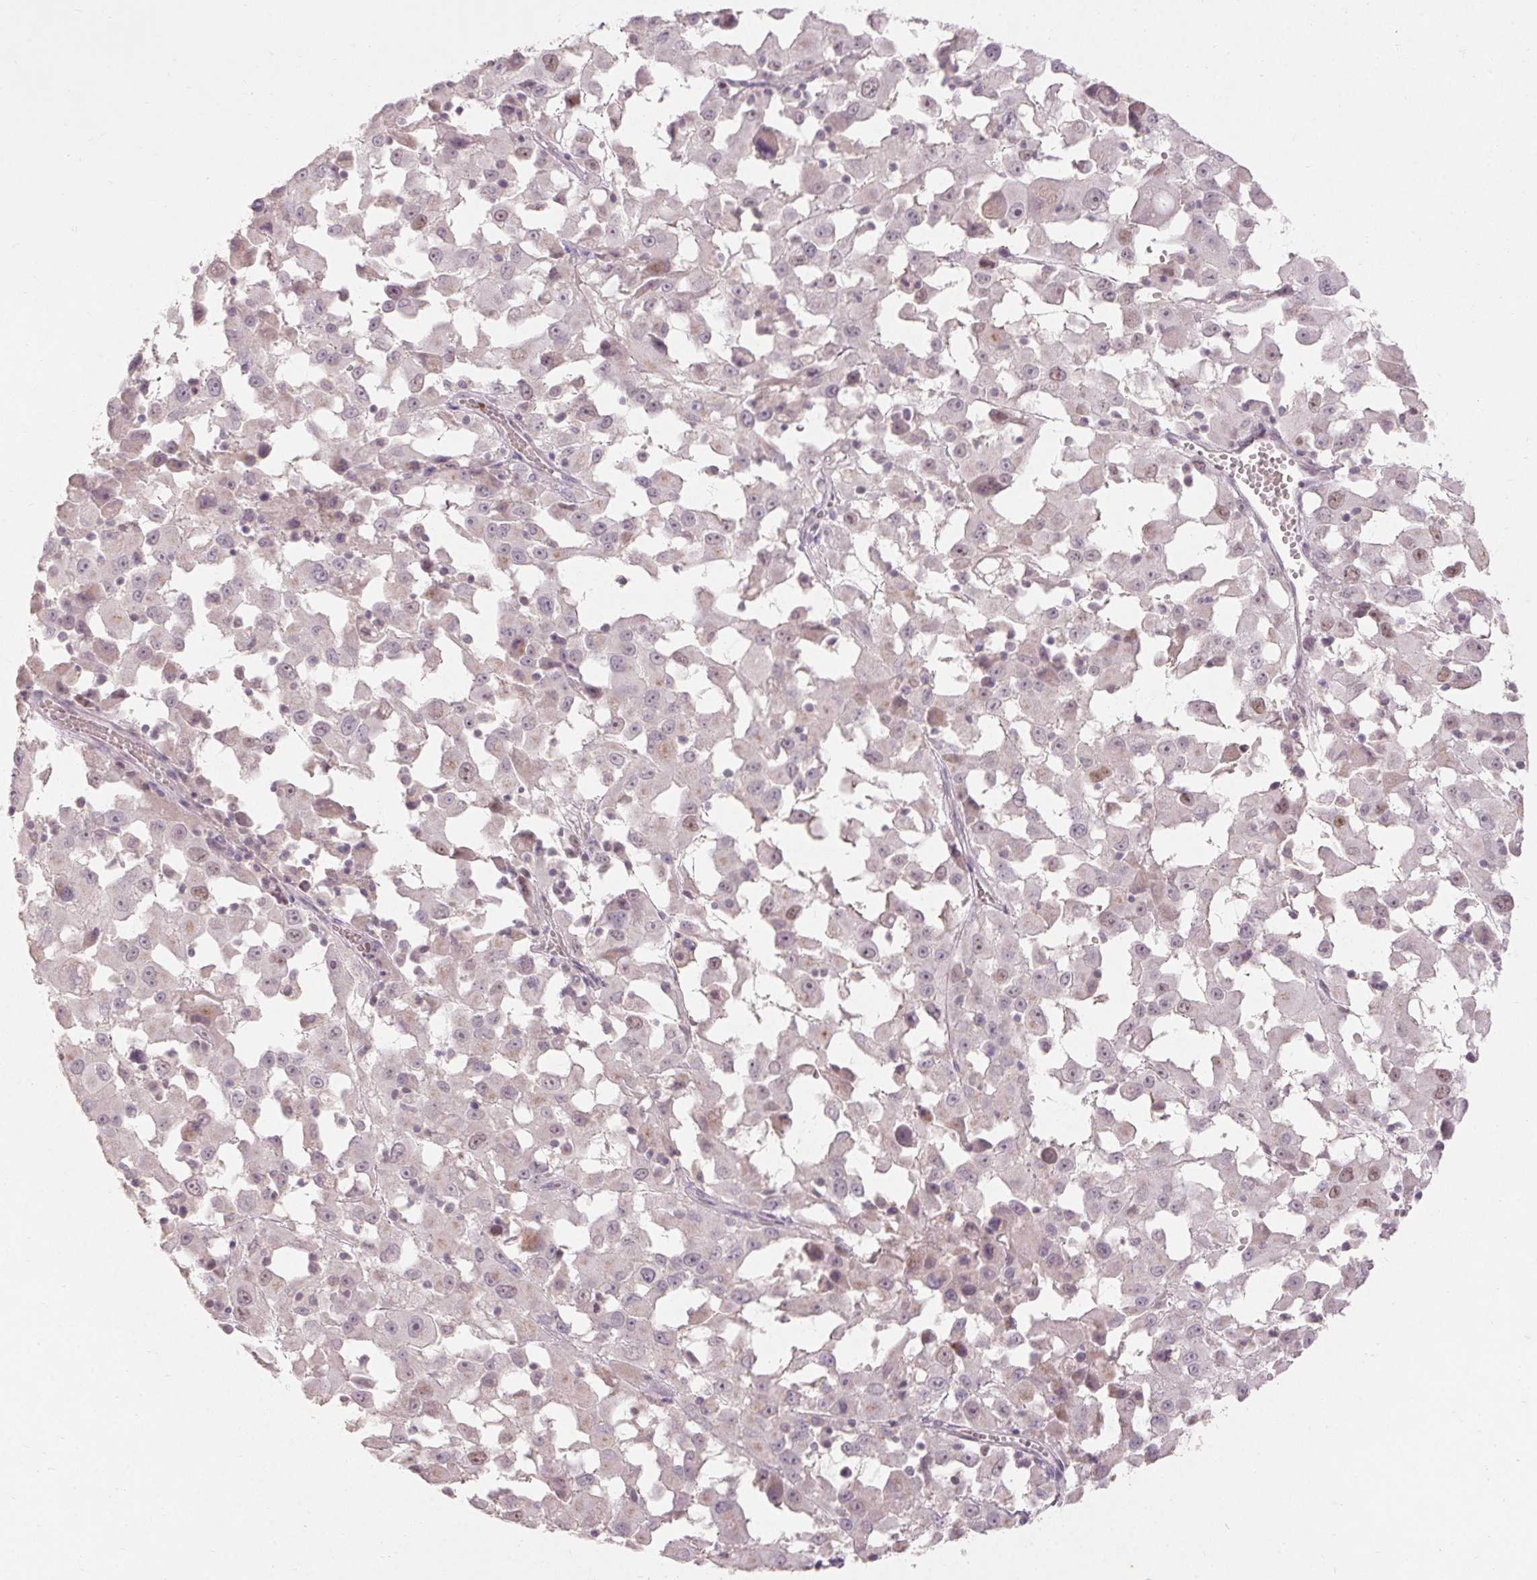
{"staining": {"intensity": "weak", "quantity": "<25%", "location": "nuclear"}, "tissue": "melanoma", "cell_type": "Tumor cells", "image_type": "cancer", "snomed": [{"axis": "morphology", "description": "Malignant melanoma, Metastatic site"}, {"axis": "topography", "description": "Soft tissue"}], "caption": "Human malignant melanoma (metastatic site) stained for a protein using immunohistochemistry (IHC) reveals no staining in tumor cells.", "gene": "SKP2", "patient": {"sex": "male", "age": 50}}